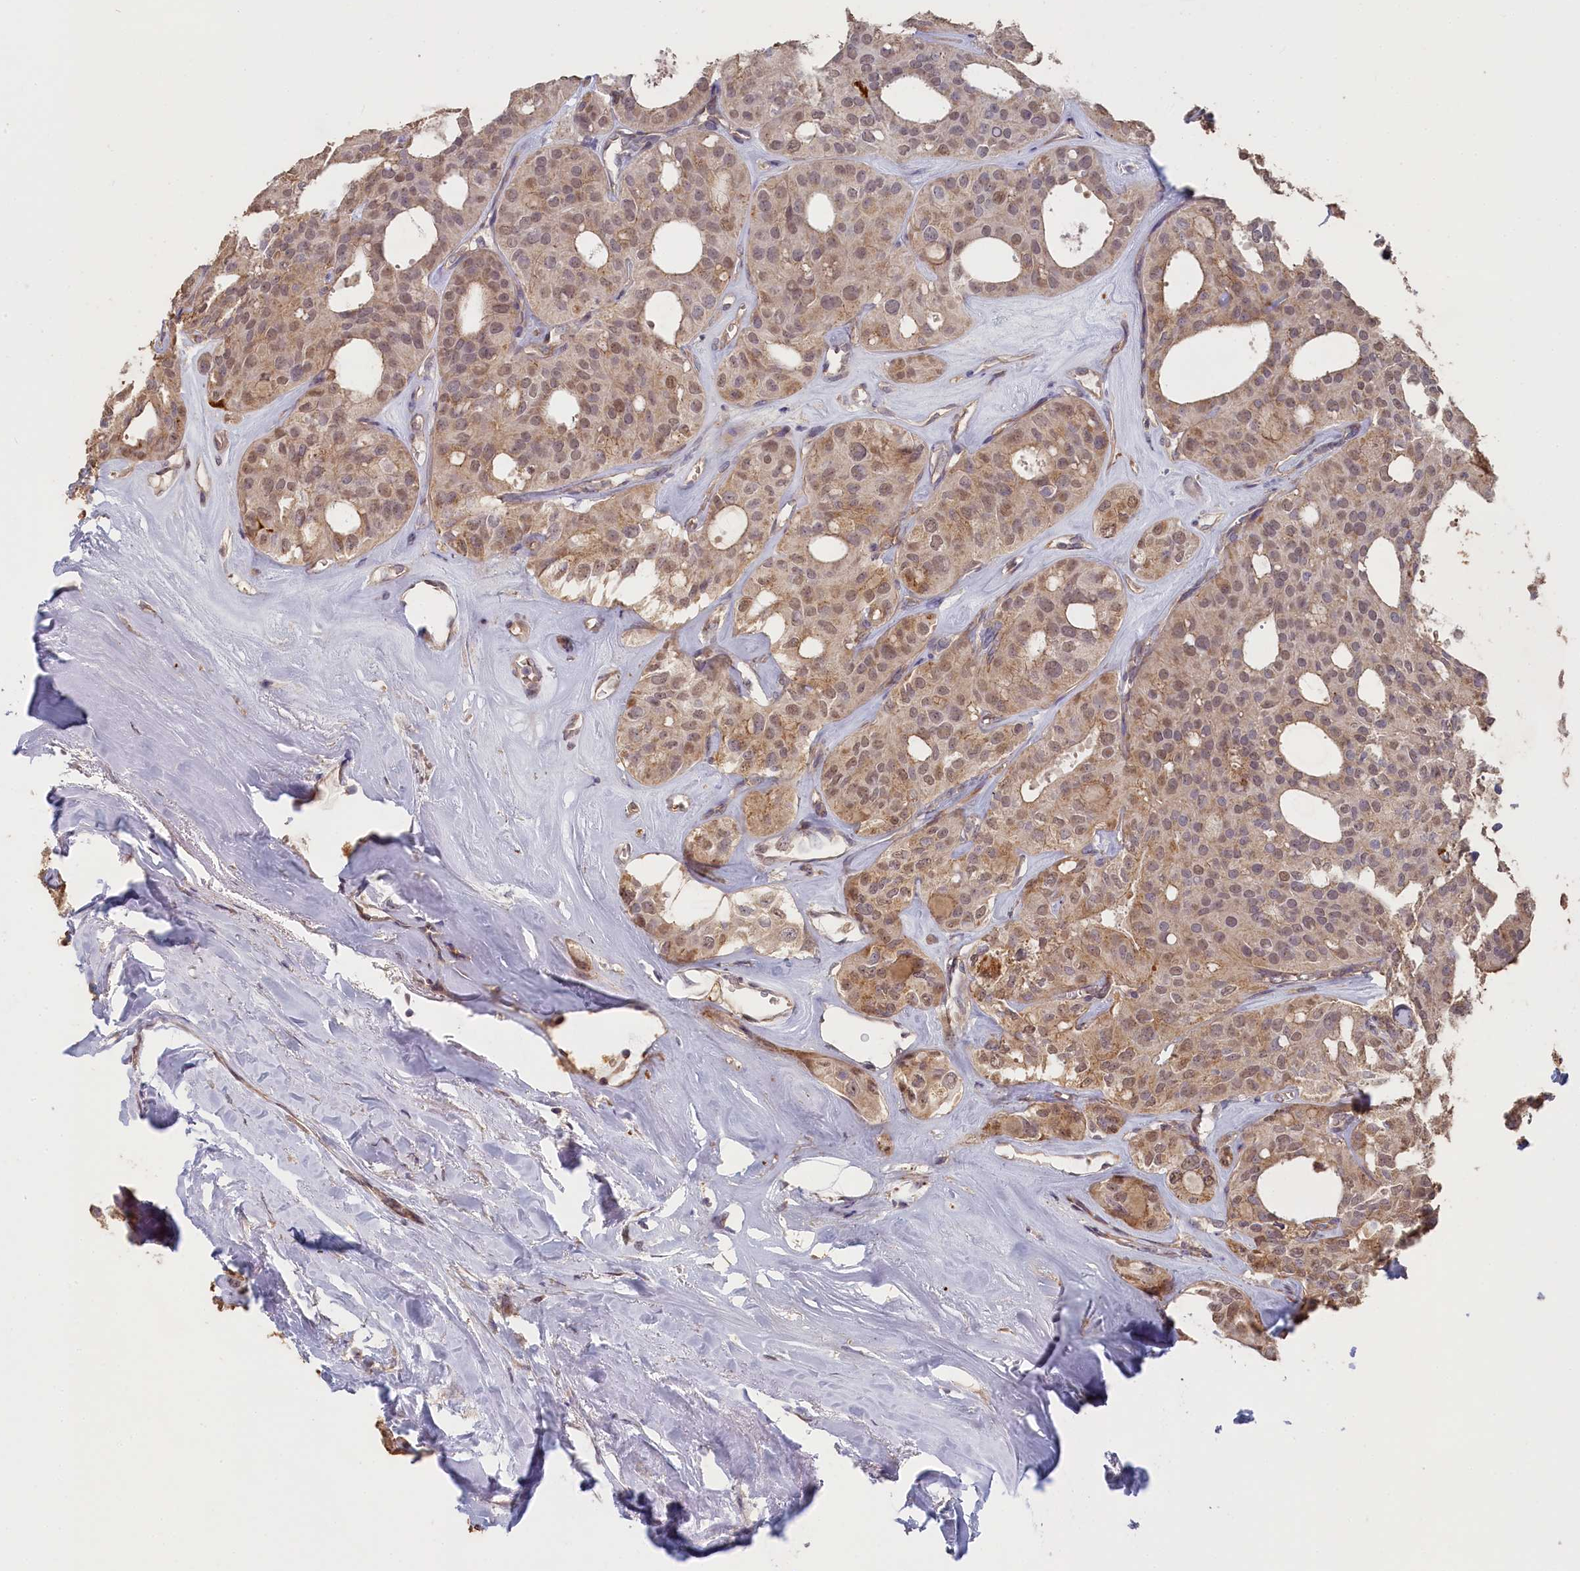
{"staining": {"intensity": "weak", "quantity": ">75%", "location": "cytoplasmic/membranous,nuclear"}, "tissue": "thyroid cancer", "cell_type": "Tumor cells", "image_type": "cancer", "snomed": [{"axis": "morphology", "description": "Follicular adenoma carcinoma, NOS"}, {"axis": "topography", "description": "Thyroid gland"}], "caption": "Immunohistochemical staining of human follicular adenoma carcinoma (thyroid) displays low levels of weak cytoplasmic/membranous and nuclear positivity in approximately >75% of tumor cells. The staining was performed using DAB to visualize the protein expression in brown, while the nuclei were stained in blue with hematoxylin (Magnification: 20x).", "gene": "STX16", "patient": {"sex": "male", "age": 75}}